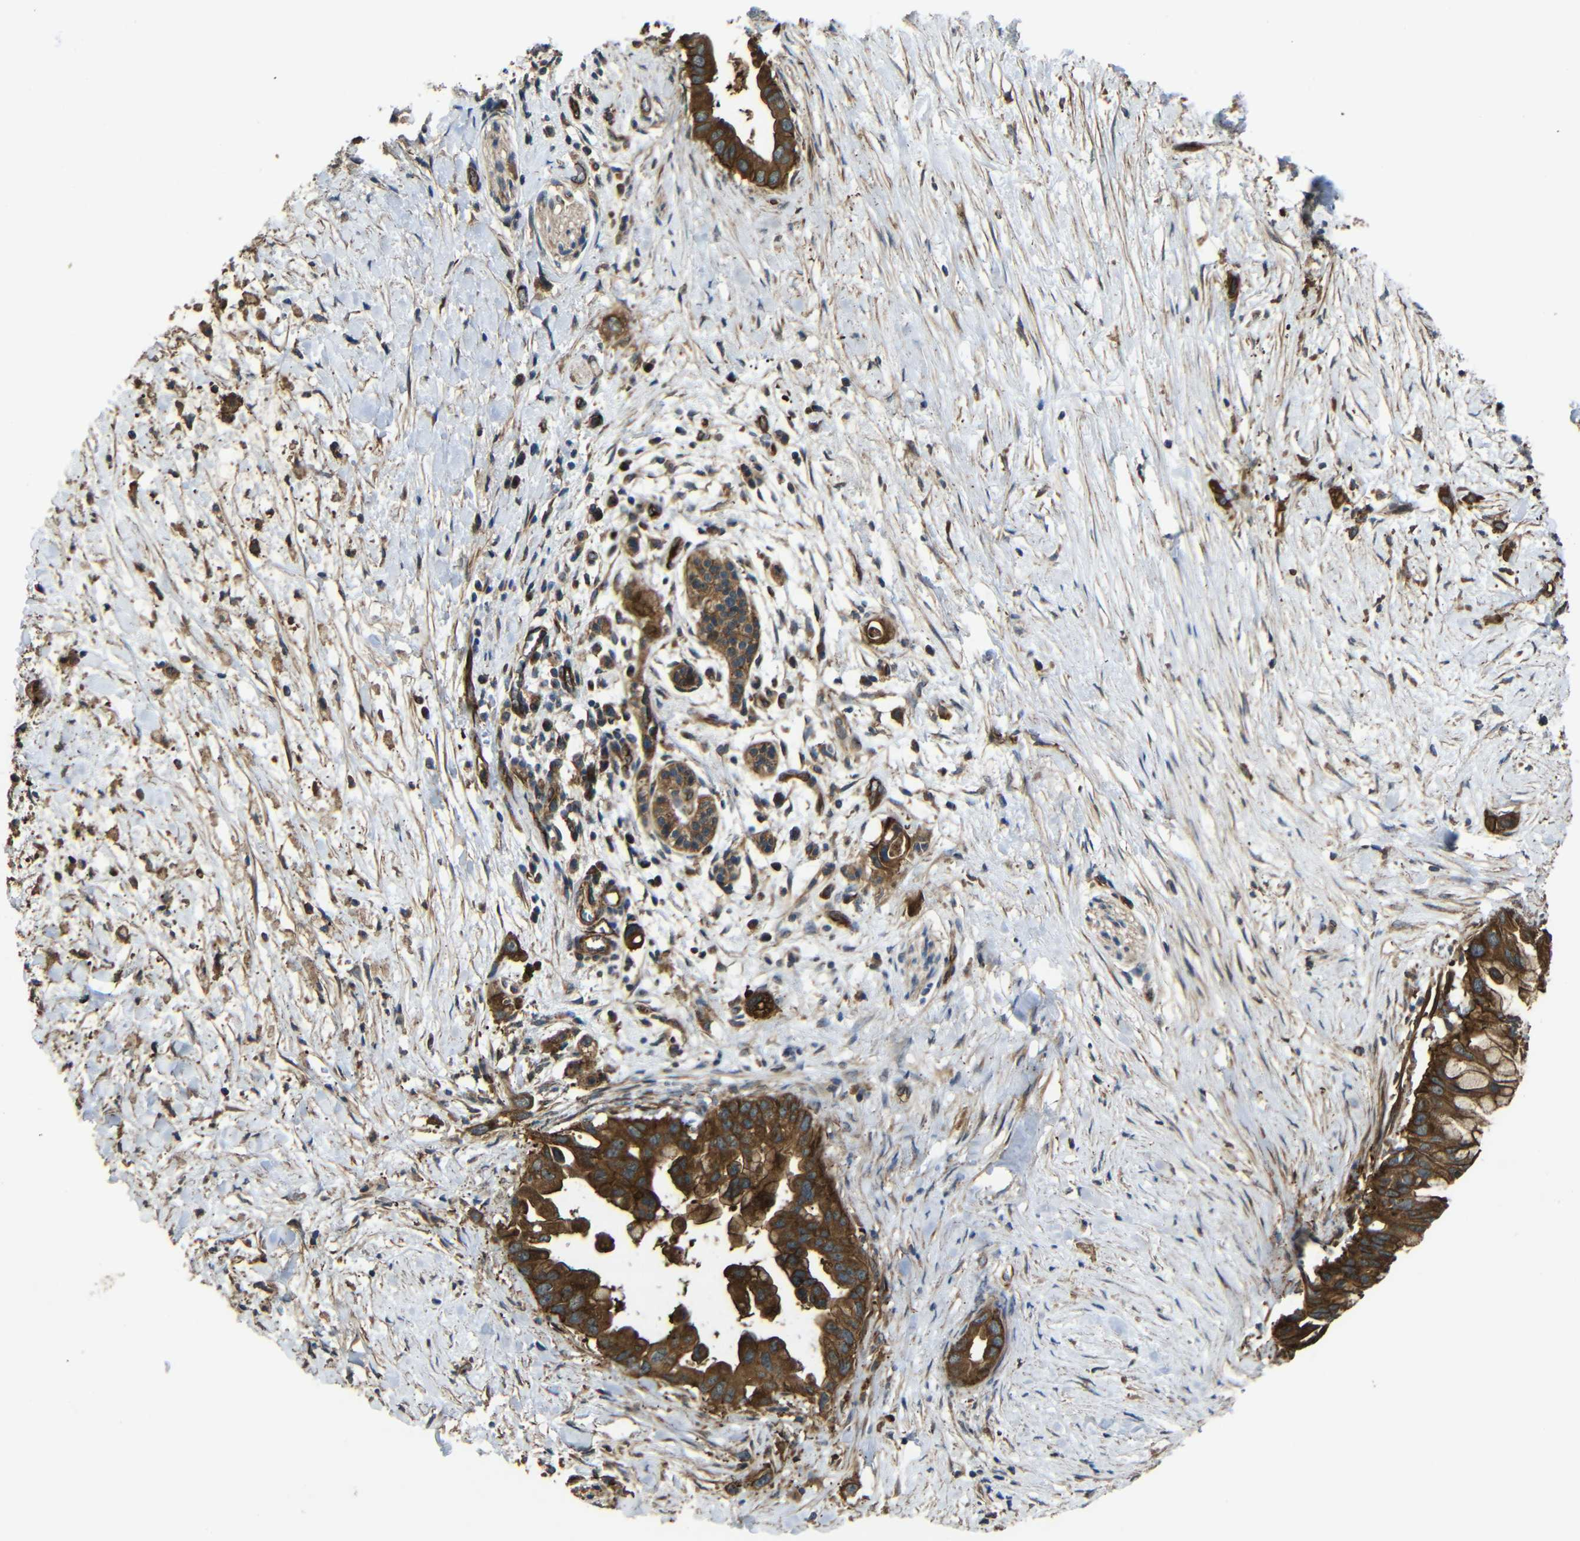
{"staining": {"intensity": "strong", "quantity": ">75%", "location": "cytoplasmic/membranous"}, "tissue": "pancreatic cancer", "cell_type": "Tumor cells", "image_type": "cancer", "snomed": [{"axis": "morphology", "description": "Adenocarcinoma, NOS"}, {"axis": "topography", "description": "Pancreas"}], "caption": "Approximately >75% of tumor cells in adenocarcinoma (pancreatic) display strong cytoplasmic/membranous protein staining as visualized by brown immunohistochemical staining.", "gene": "PTCH1", "patient": {"sex": "male", "age": 55}}